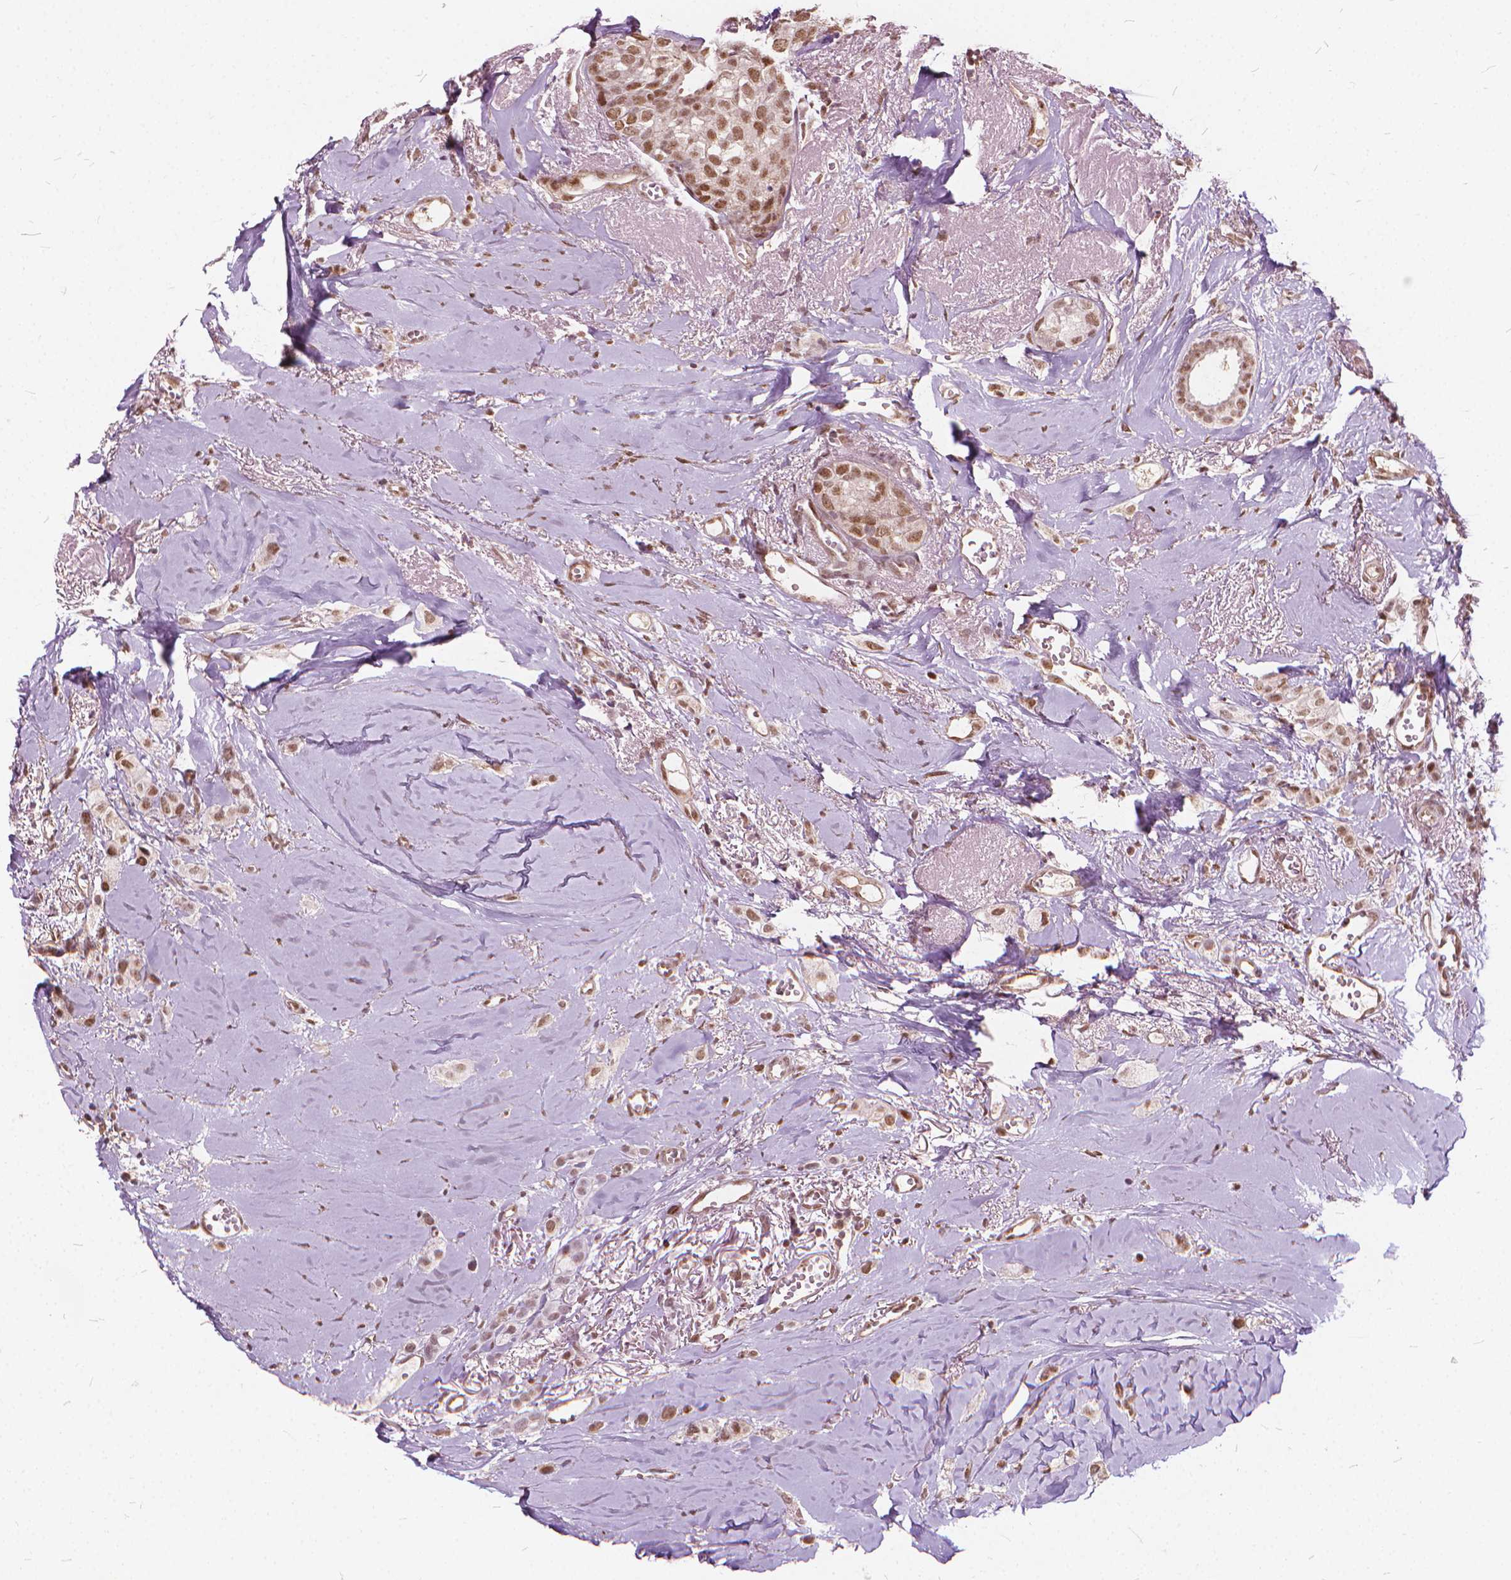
{"staining": {"intensity": "moderate", "quantity": ">75%", "location": "nuclear"}, "tissue": "breast cancer", "cell_type": "Tumor cells", "image_type": "cancer", "snomed": [{"axis": "morphology", "description": "Duct carcinoma"}, {"axis": "topography", "description": "Breast"}], "caption": "Human breast infiltrating ductal carcinoma stained with a protein marker demonstrates moderate staining in tumor cells.", "gene": "STAT5B", "patient": {"sex": "female", "age": 85}}